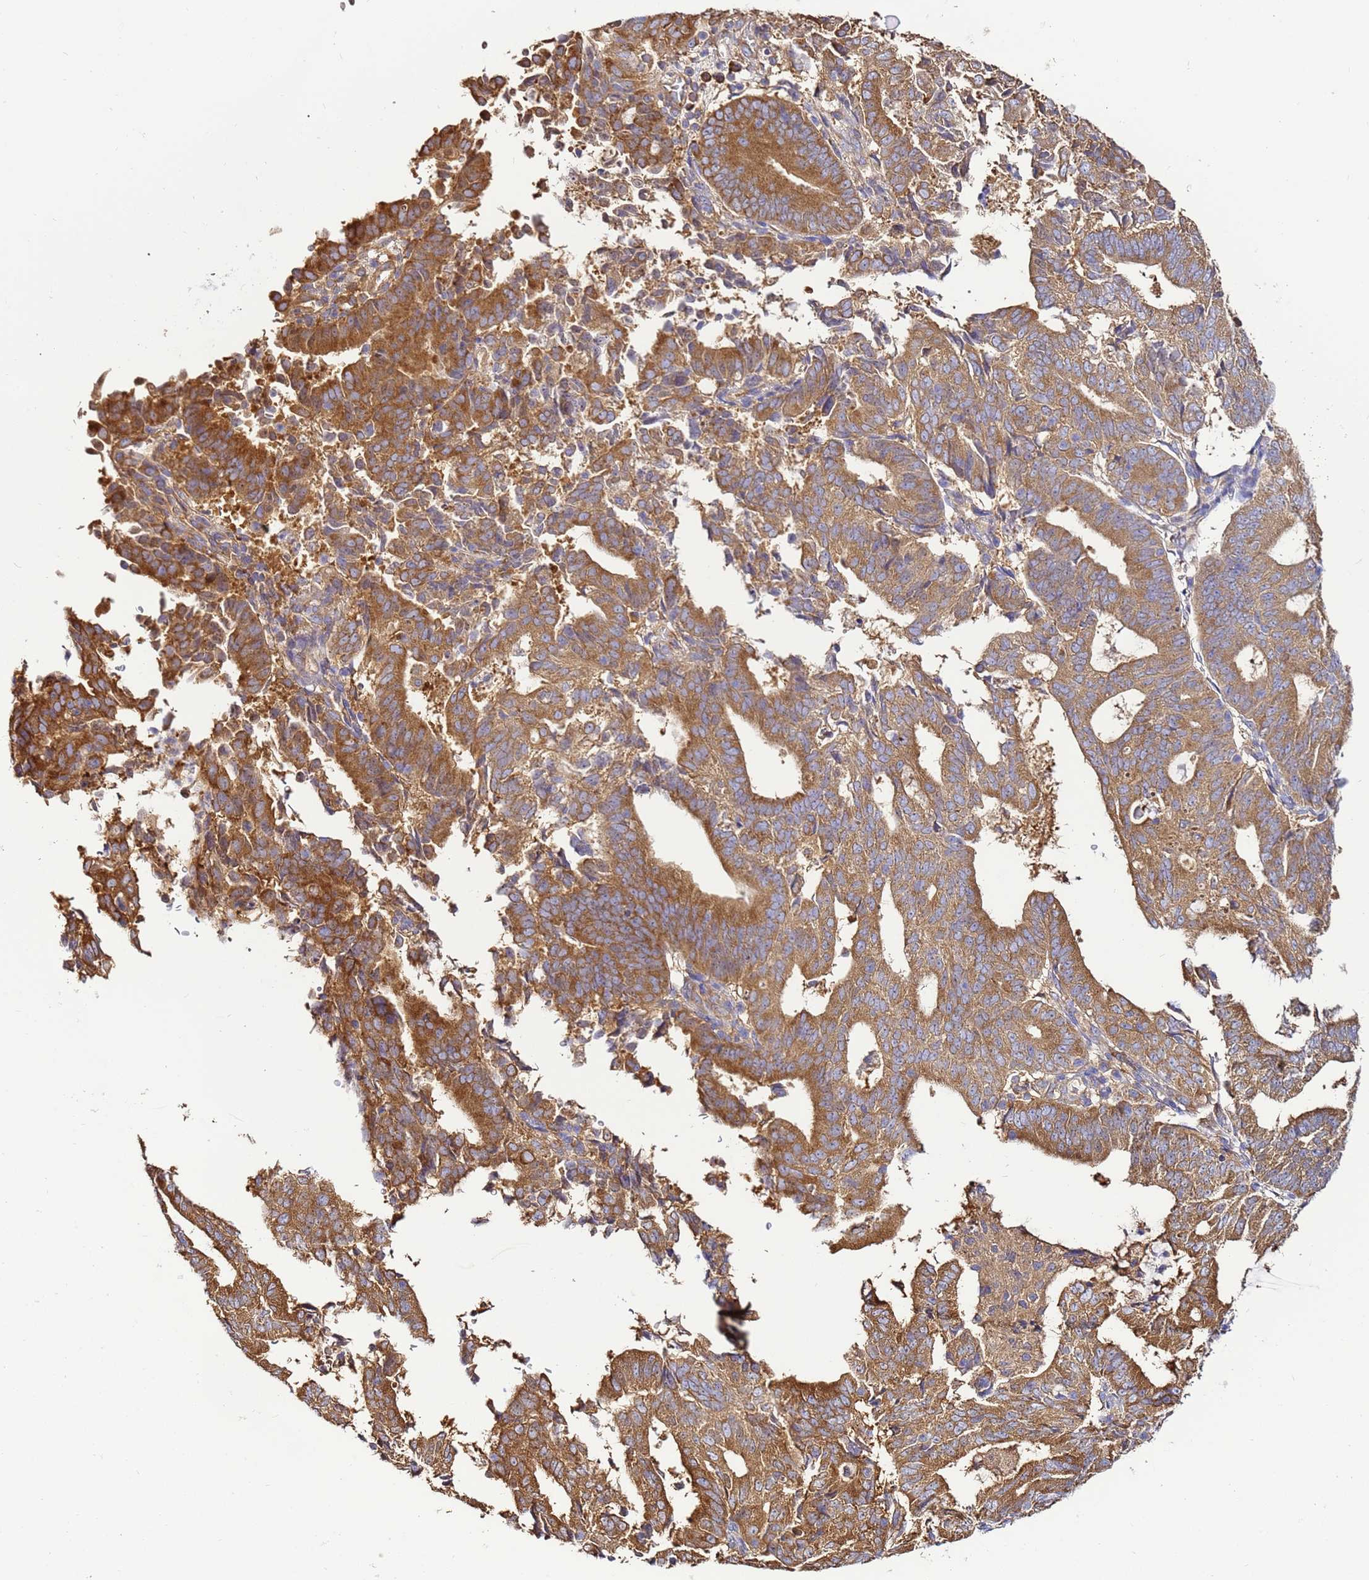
{"staining": {"intensity": "moderate", "quantity": ">75%", "location": "cytoplasmic/membranous"}, "tissue": "endometrial cancer", "cell_type": "Tumor cells", "image_type": "cancer", "snomed": [{"axis": "morphology", "description": "Adenocarcinoma, NOS"}, {"axis": "topography", "description": "Endometrium"}], "caption": "A high-resolution image shows immunohistochemistry staining of endometrial adenocarcinoma, which shows moderate cytoplasmic/membranous positivity in approximately >75% of tumor cells.", "gene": "NARS1", "patient": {"sex": "female", "age": 70}}